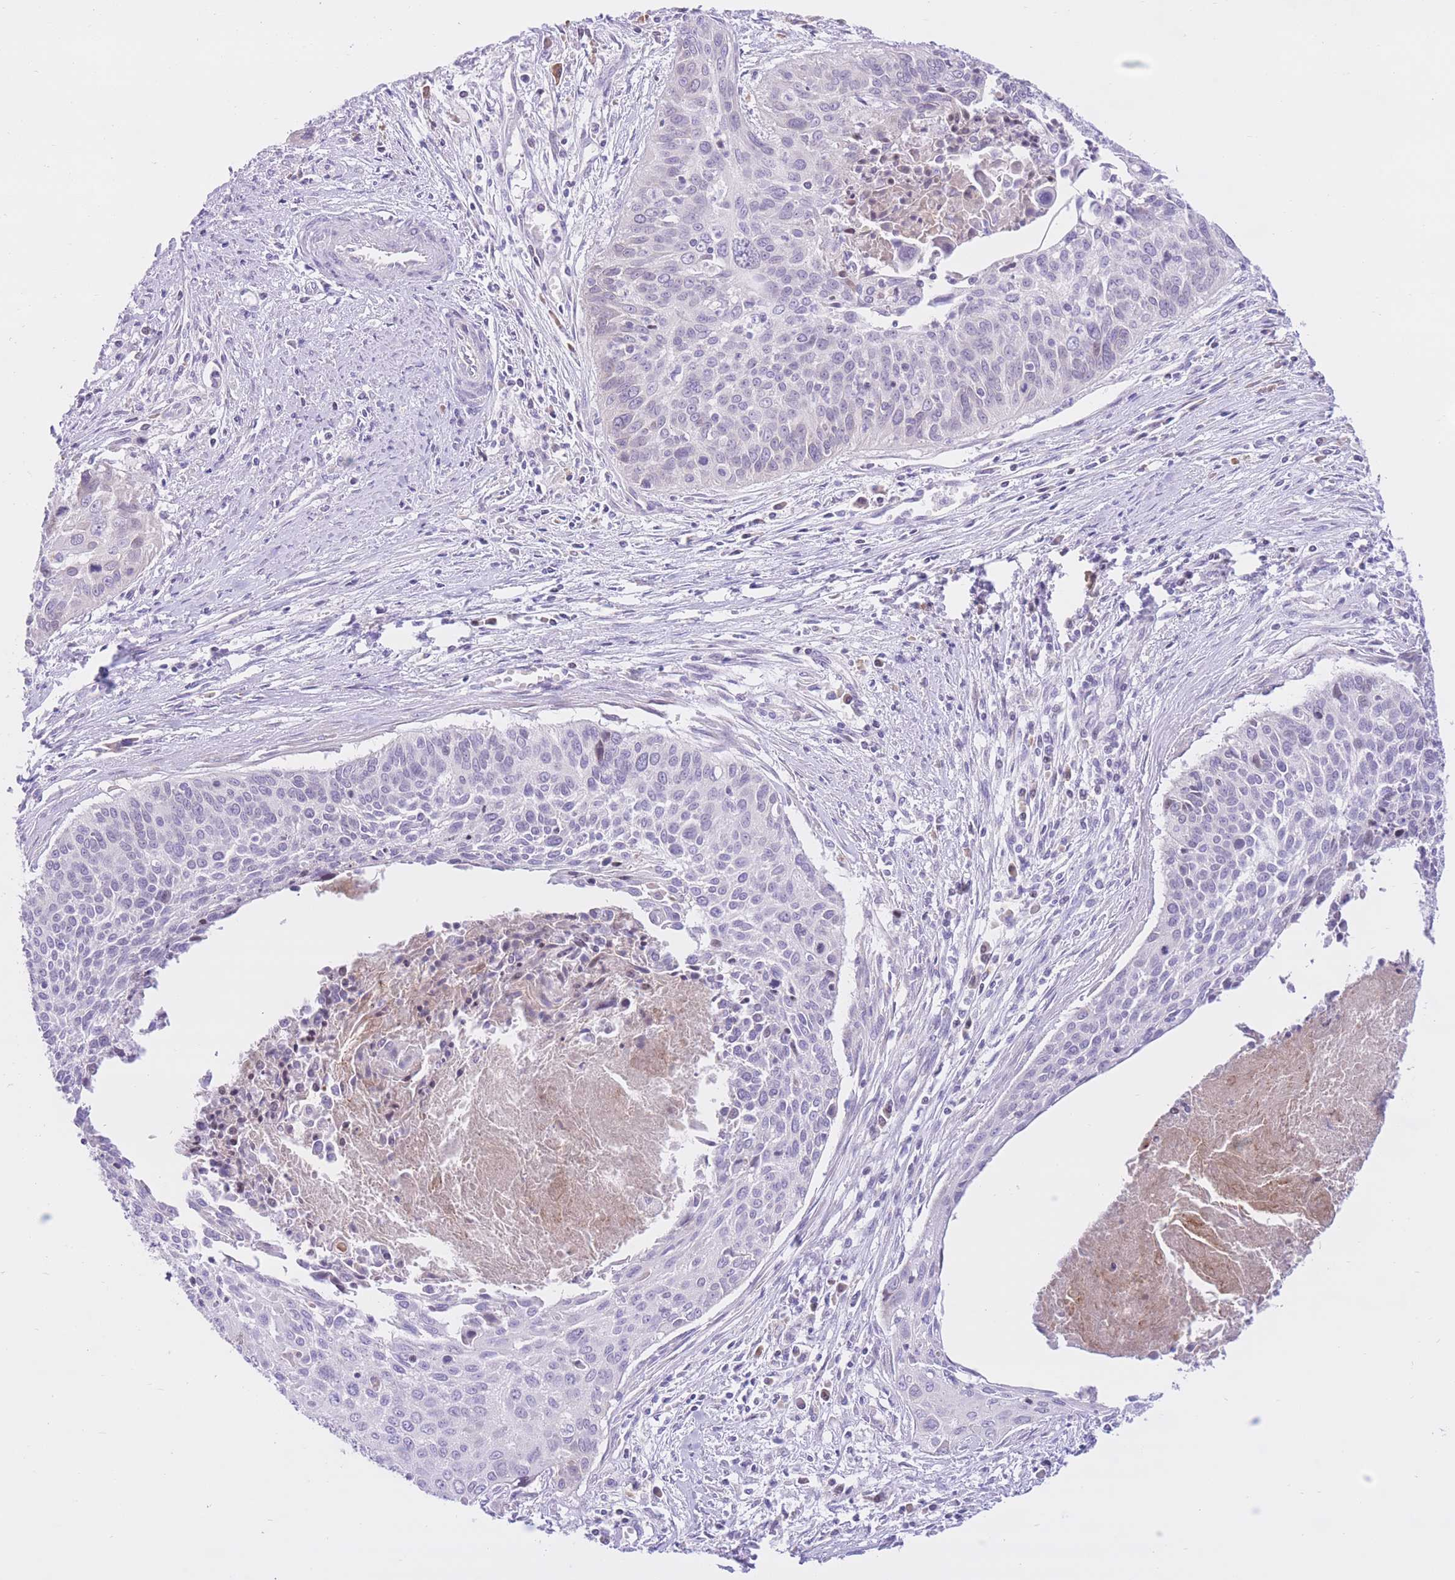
{"staining": {"intensity": "negative", "quantity": "none", "location": "none"}, "tissue": "cervical cancer", "cell_type": "Tumor cells", "image_type": "cancer", "snomed": [{"axis": "morphology", "description": "Squamous cell carcinoma, NOS"}, {"axis": "topography", "description": "Cervix"}], "caption": "A high-resolution photomicrograph shows IHC staining of cervical cancer (squamous cell carcinoma), which exhibits no significant expression in tumor cells.", "gene": "RPL39L", "patient": {"sex": "female", "age": 55}}